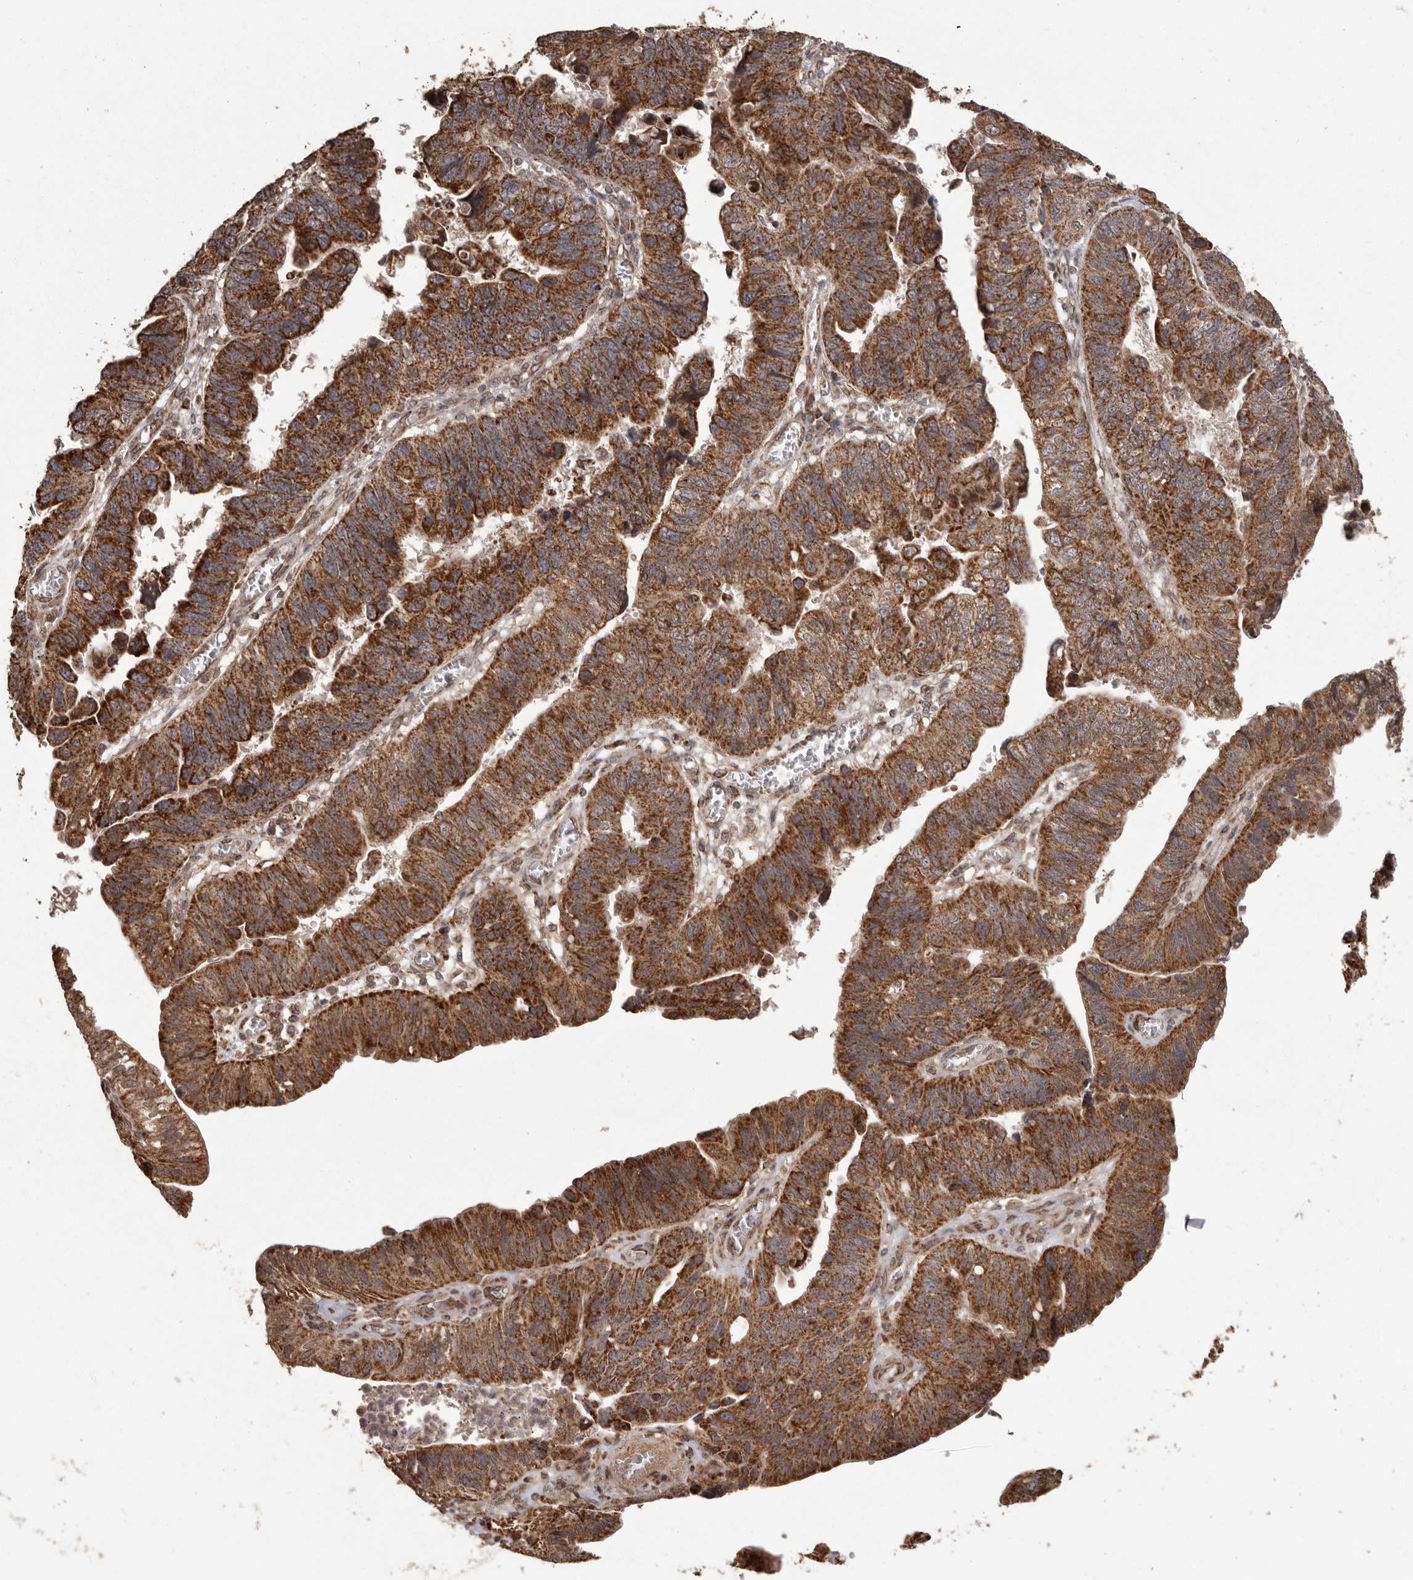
{"staining": {"intensity": "strong", "quantity": ">75%", "location": "cytoplasmic/membranous"}, "tissue": "stomach cancer", "cell_type": "Tumor cells", "image_type": "cancer", "snomed": [{"axis": "morphology", "description": "Adenocarcinoma, NOS"}, {"axis": "topography", "description": "Stomach"}], "caption": "The histopathology image exhibits staining of stomach cancer (adenocarcinoma), revealing strong cytoplasmic/membranous protein staining (brown color) within tumor cells.", "gene": "CHRM2", "patient": {"sex": "male", "age": 59}}